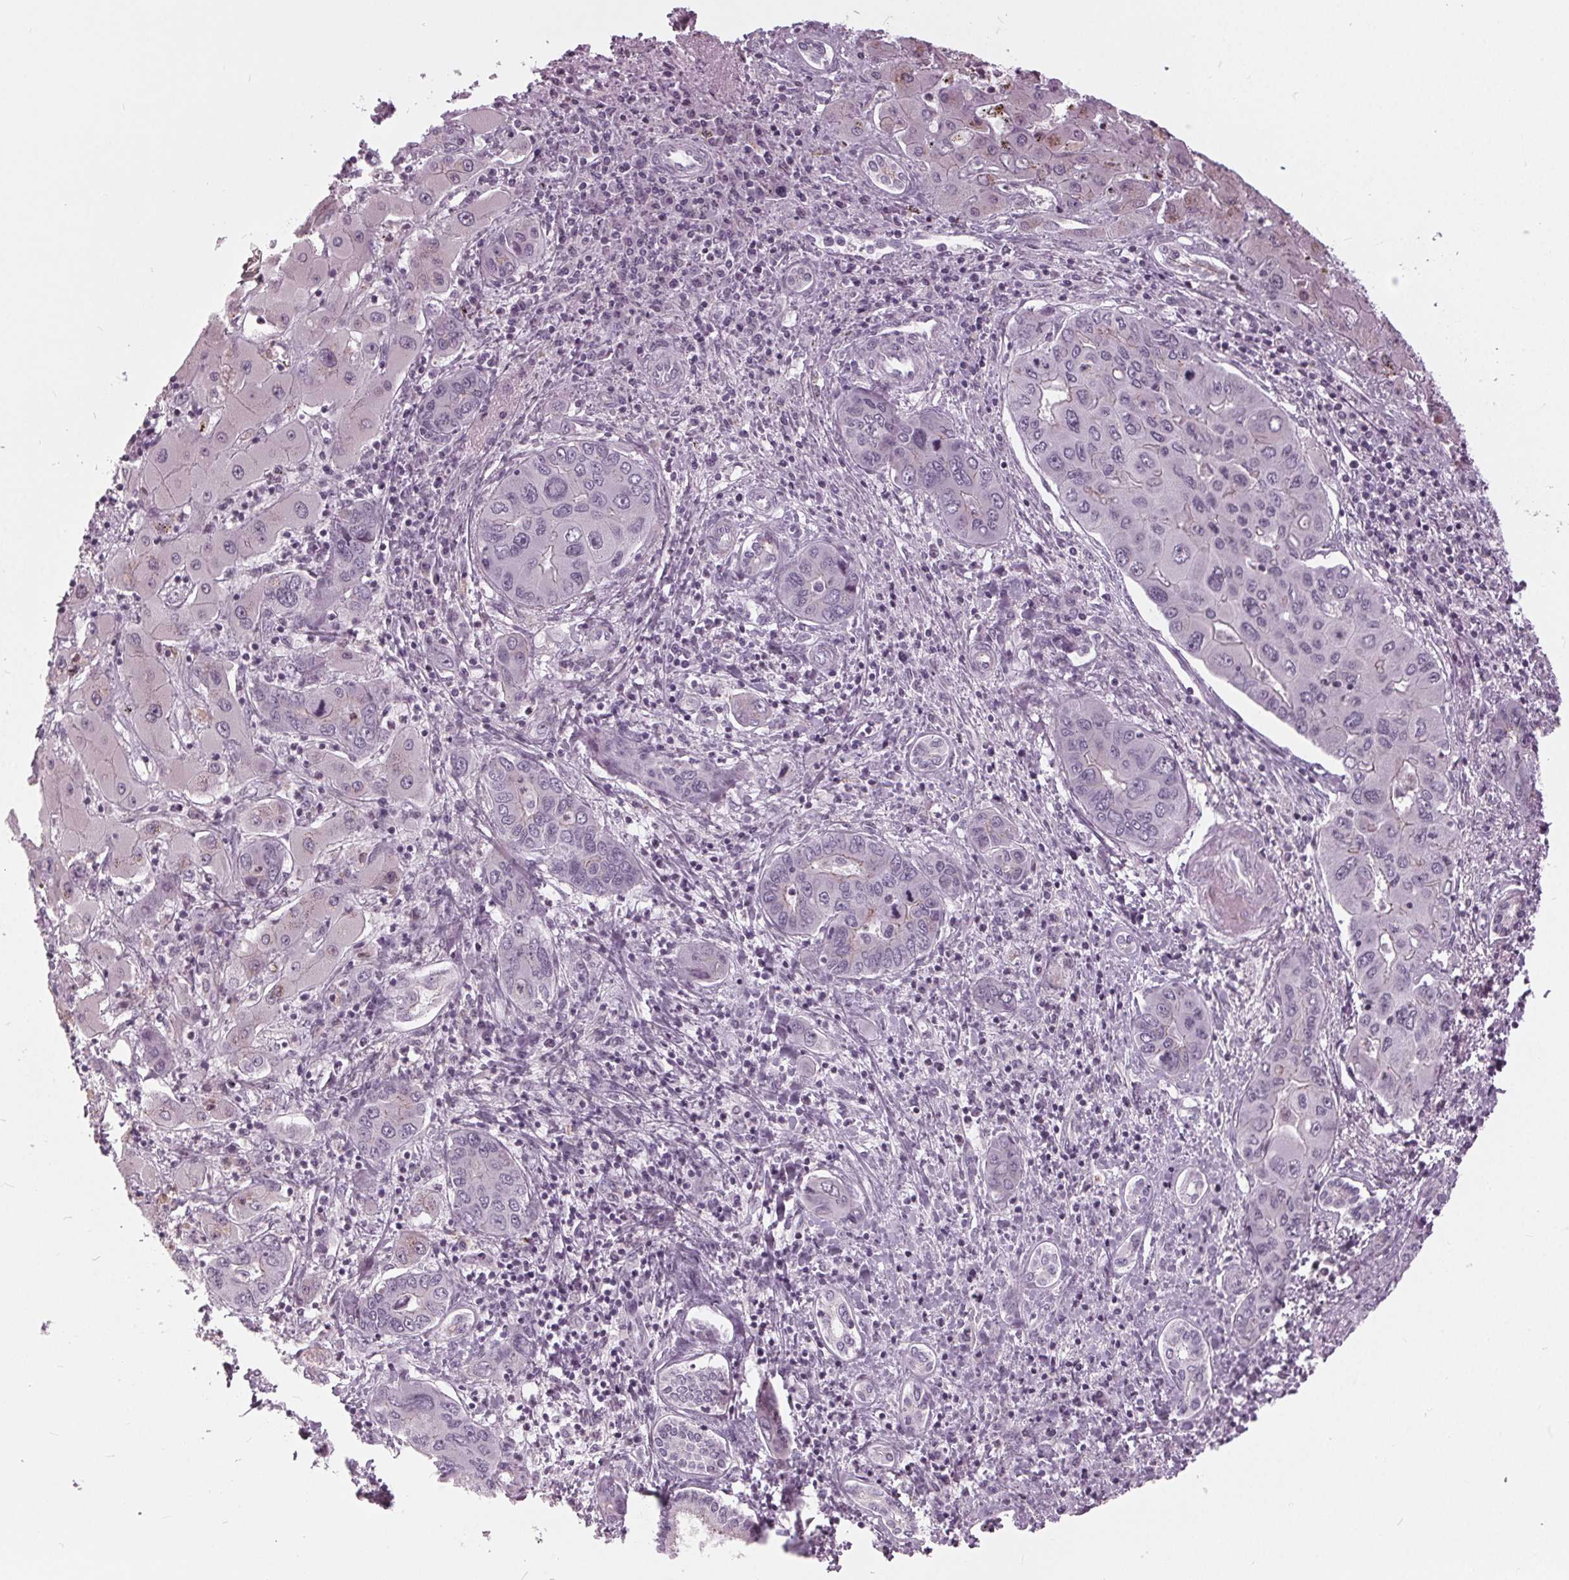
{"staining": {"intensity": "weak", "quantity": "<25%", "location": "cytoplasmic/membranous"}, "tissue": "liver cancer", "cell_type": "Tumor cells", "image_type": "cancer", "snomed": [{"axis": "morphology", "description": "Cholangiocarcinoma"}, {"axis": "topography", "description": "Liver"}], "caption": "Liver cancer was stained to show a protein in brown. There is no significant staining in tumor cells.", "gene": "SLC9A4", "patient": {"sex": "male", "age": 67}}